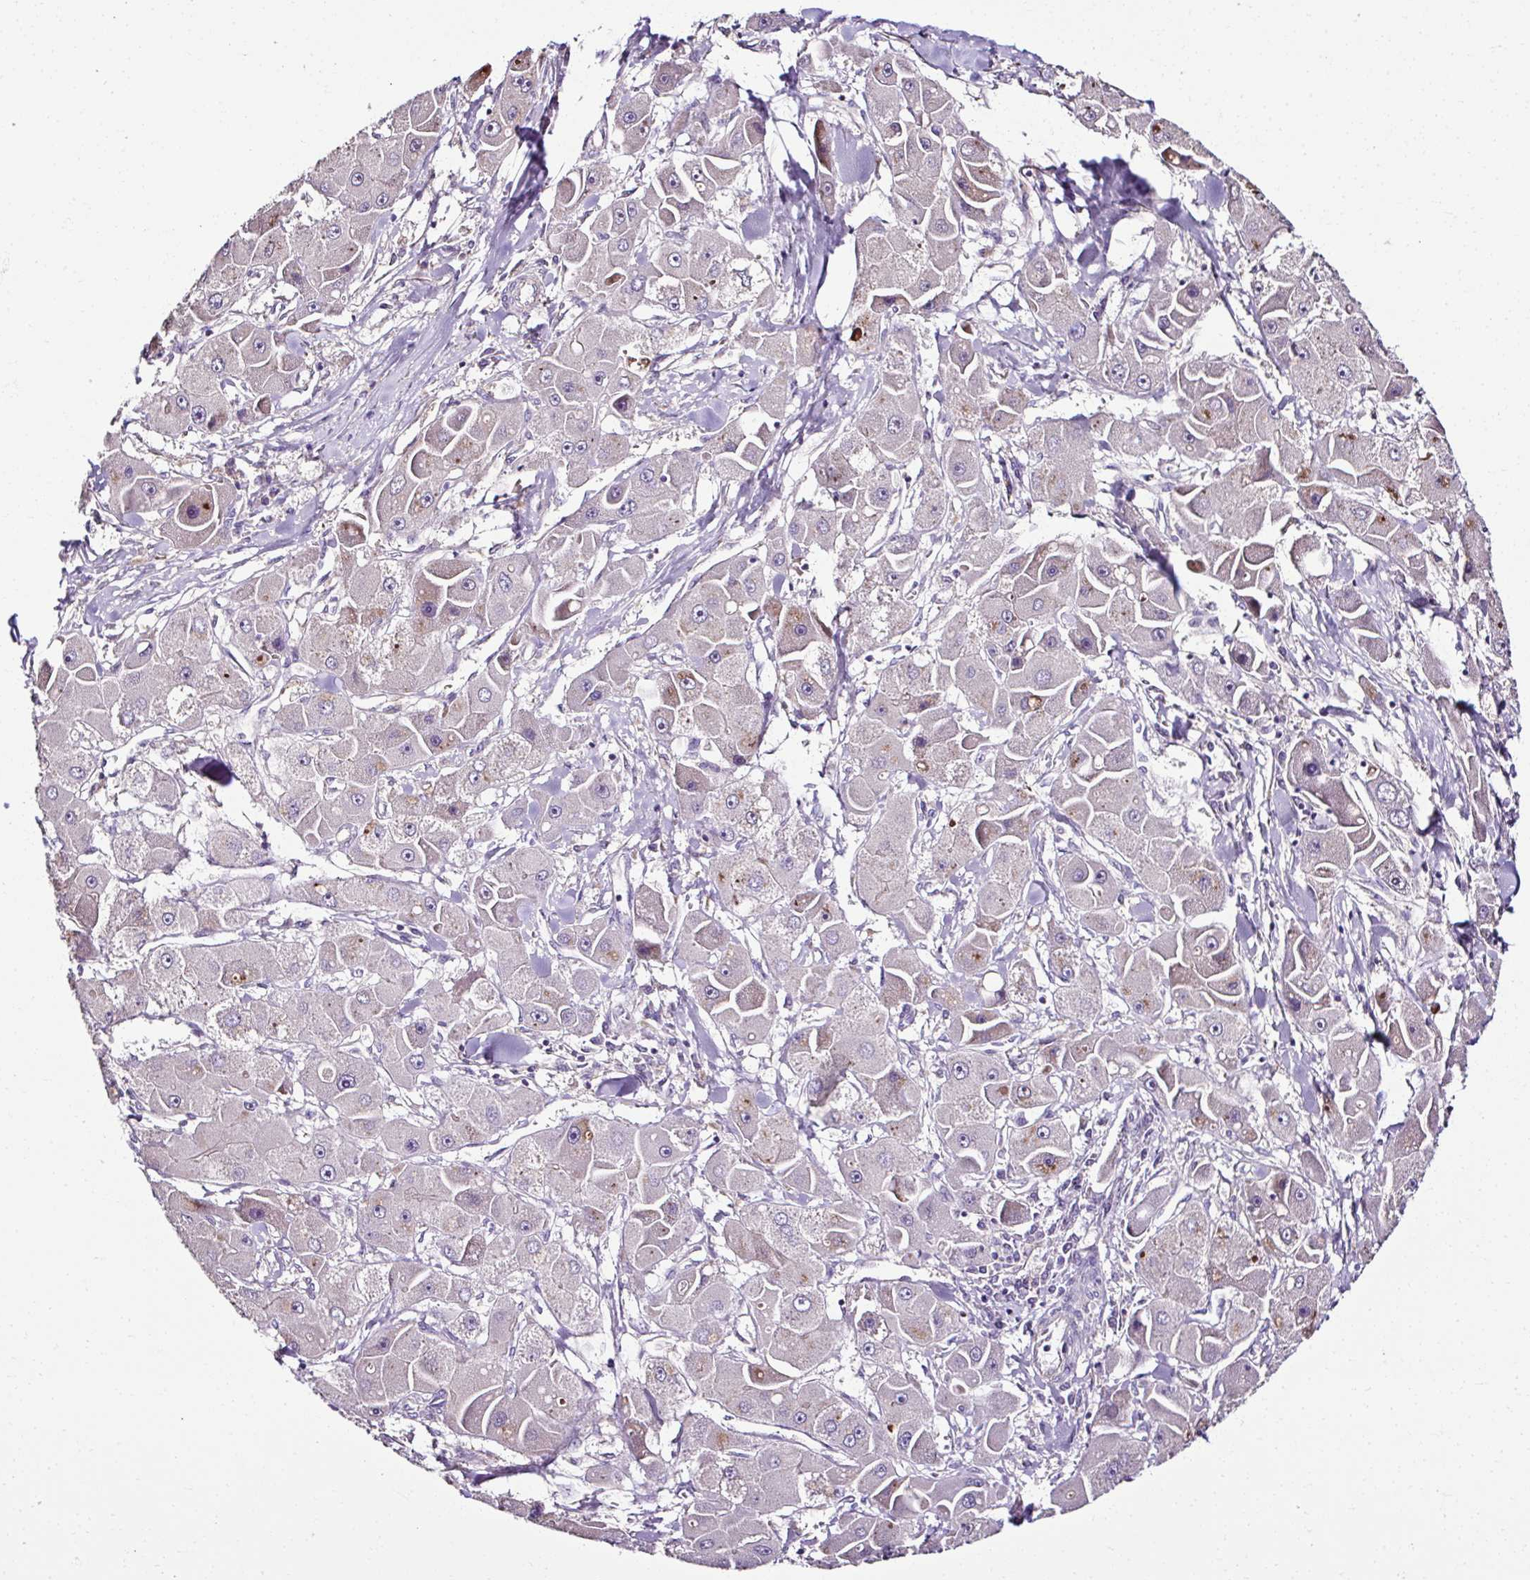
{"staining": {"intensity": "negative", "quantity": "none", "location": "none"}, "tissue": "liver cancer", "cell_type": "Tumor cells", "image_type": "cancer", "snomed": [{"axis": "morphology", "description": "Carcinoma, Hepatocellular, NOS"}, {"axis": "topography", "description": "Liver"}], "caption": "Tumor cells are negative for protein expression in human hepatocellular carcinoma (liver).", "gene": "CCDC85C", "patient": {"sex": "male", "age": 24}}